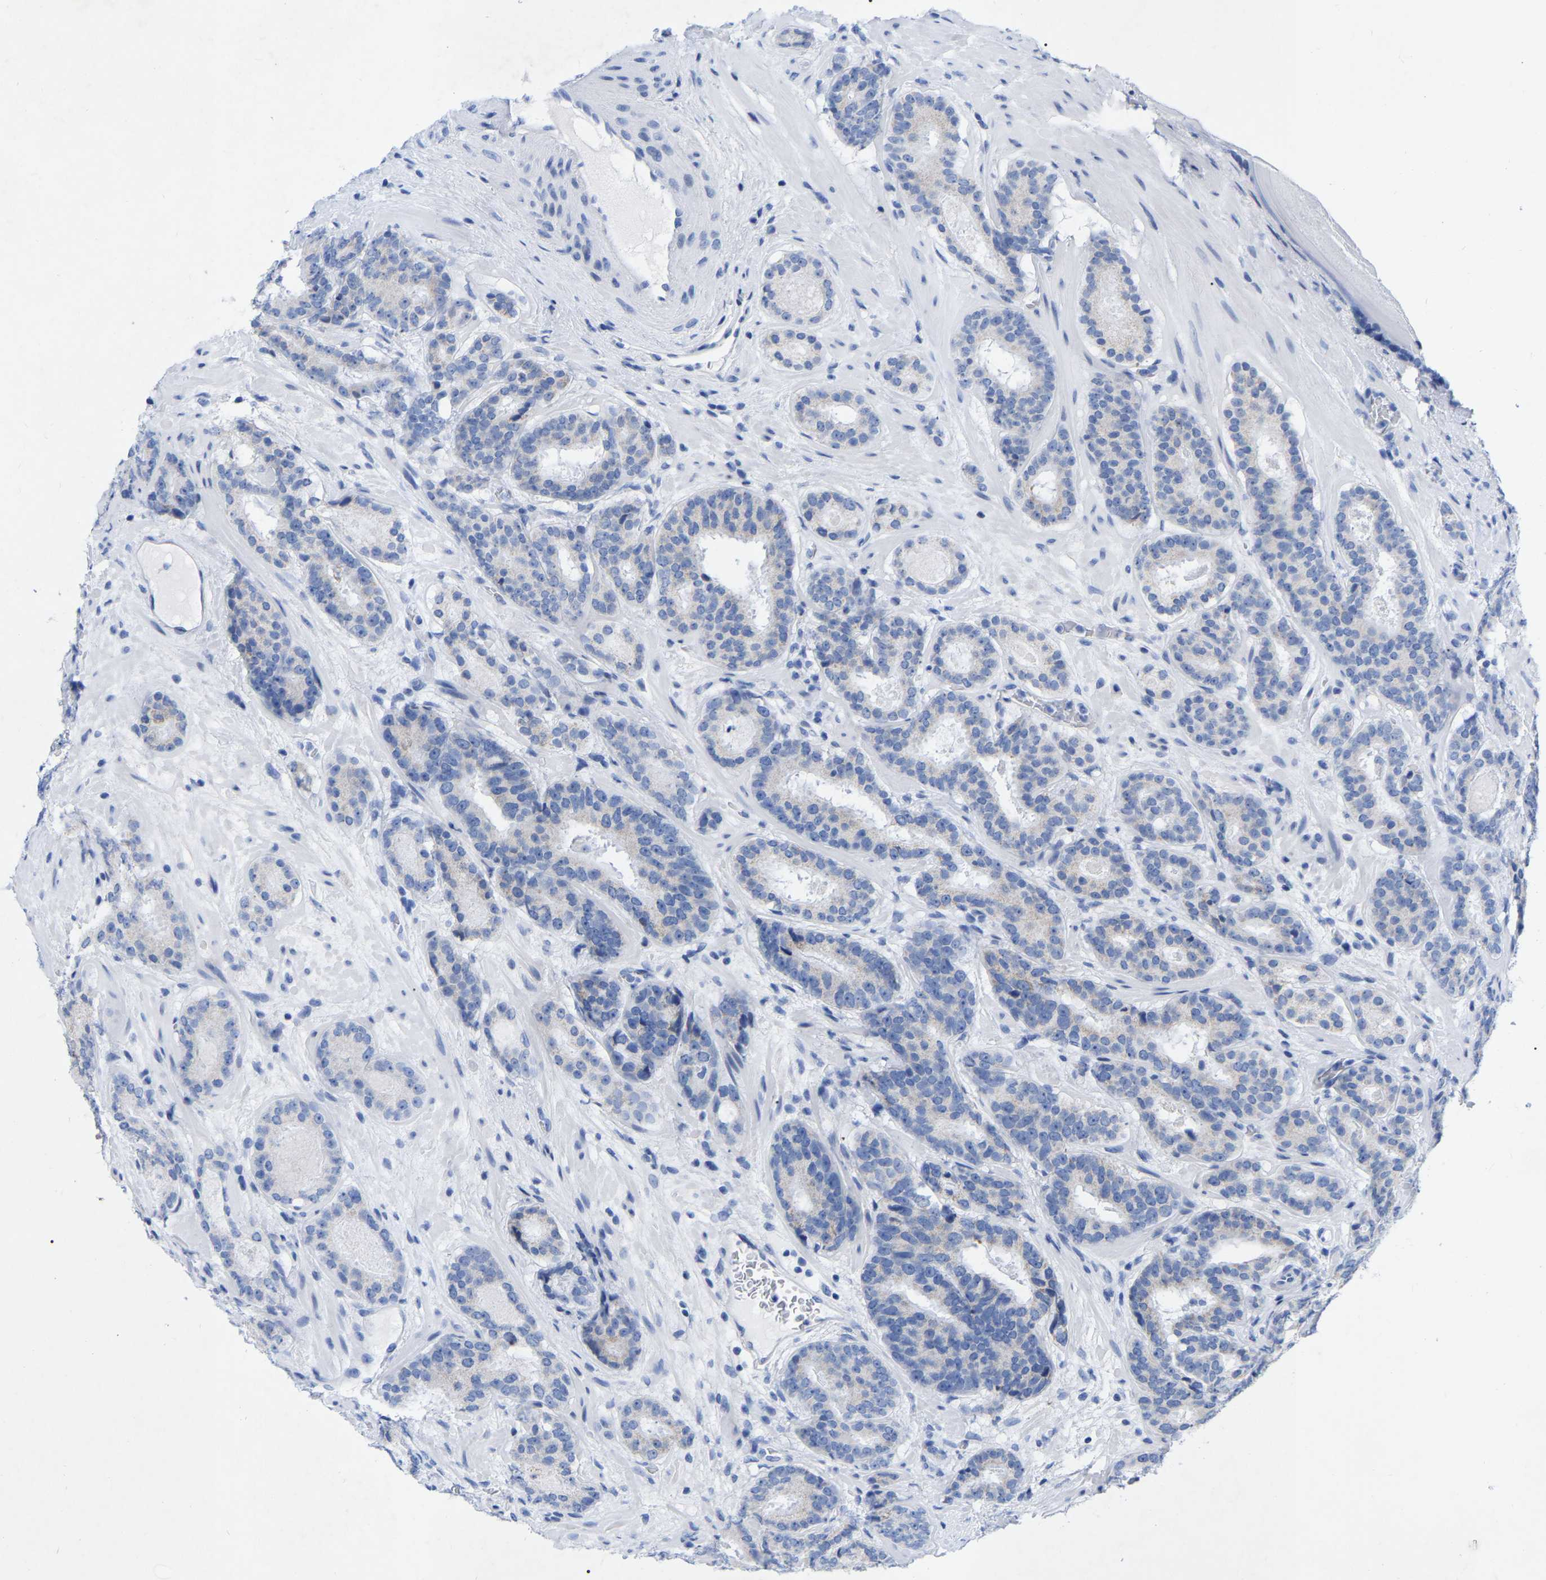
{"staining": {"intensity": "negative", "quantity": "none", "location": "none"}, "tissue": "prostate cancer", "cell_type": "Tumor cells", "image_type": "cancer", "snomed": [{"axis": "morphology", "description": "Adenocarcinoma, Low grade"}, {"axis": "topography", "description": "Prostate"}], "caption": "Tumor cells are negative for protein expression in human prostate cancer.", "gene": "ZNF629", "patient": {"sex": "male", "age": 69}}